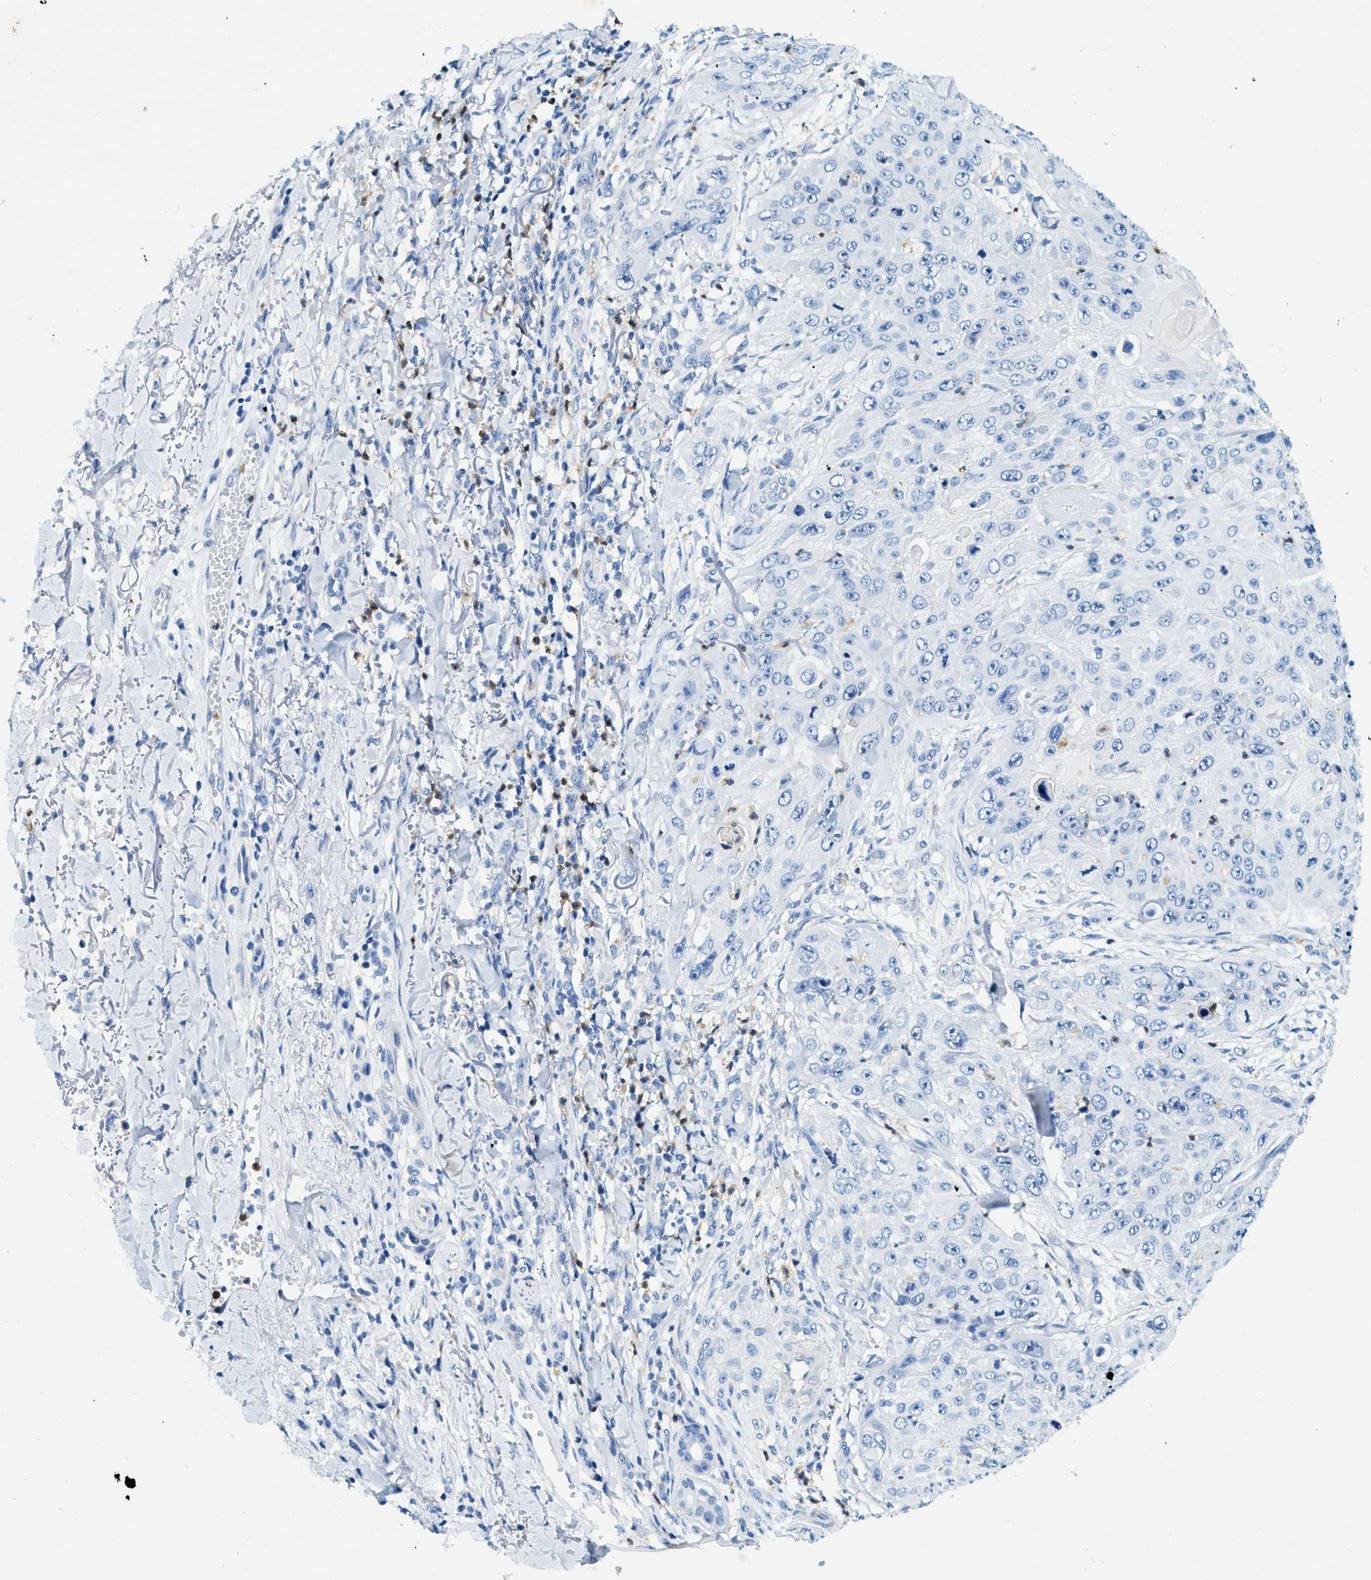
{"staining": {"intensity": "negative", "quantity": "none", "location": "none"}, "tissue": "skin cancer", "cell_type": "Tumor cells", "image_type": "cancer", "snomed": [{"axis": "morphology", "description": "Squamous cell carcinoma, NOS"}, {"axis": "topography", "description": "Skin"}], "caption": "This is an IHC histopathology image of skin cancer (squamous cell carcinoma). There is no staining in tumor cells.", "gene": "ZDHHC13", "patient": {"sex": "female", "age": 80}}